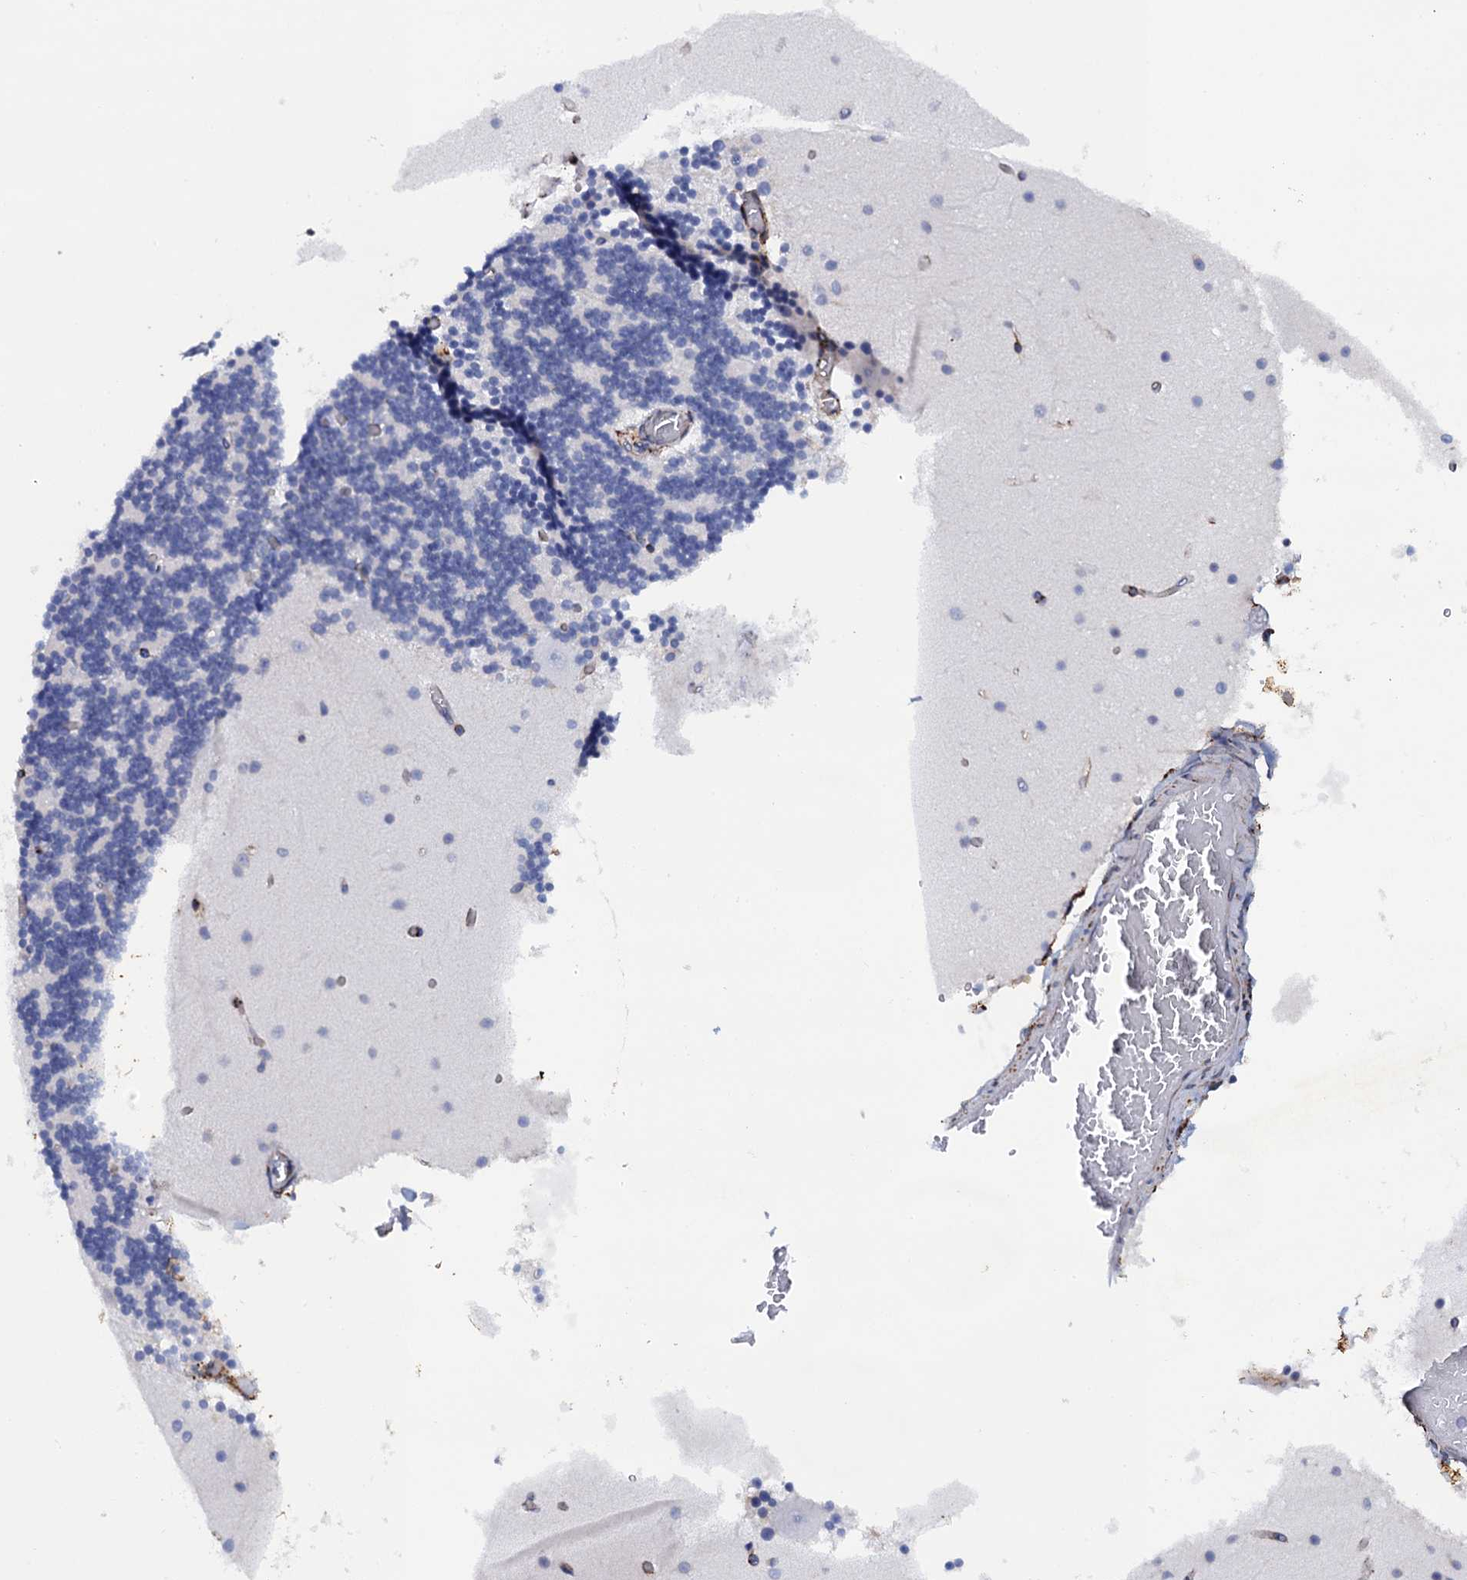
{"staining": {"intensity": "negative", "quantity": "none", "location": "none"}, "tissue": "cerebellum", "cell_type": "Cells in granular layer", "image_type": "normal", "snomed": [{"axis": "morphology", "description": "Normal tissue, NOS"}, {"axis": "topography", "description": "Cerebellum"}], "caption": "The photomicrograph reveals no significant expression in cells in granular layer of cerebellum. (Brightfield microscopy of DAB IHC at high magnification).", "gene": "POGLUT3", "patient": {"sex": "female", "age": 28}}